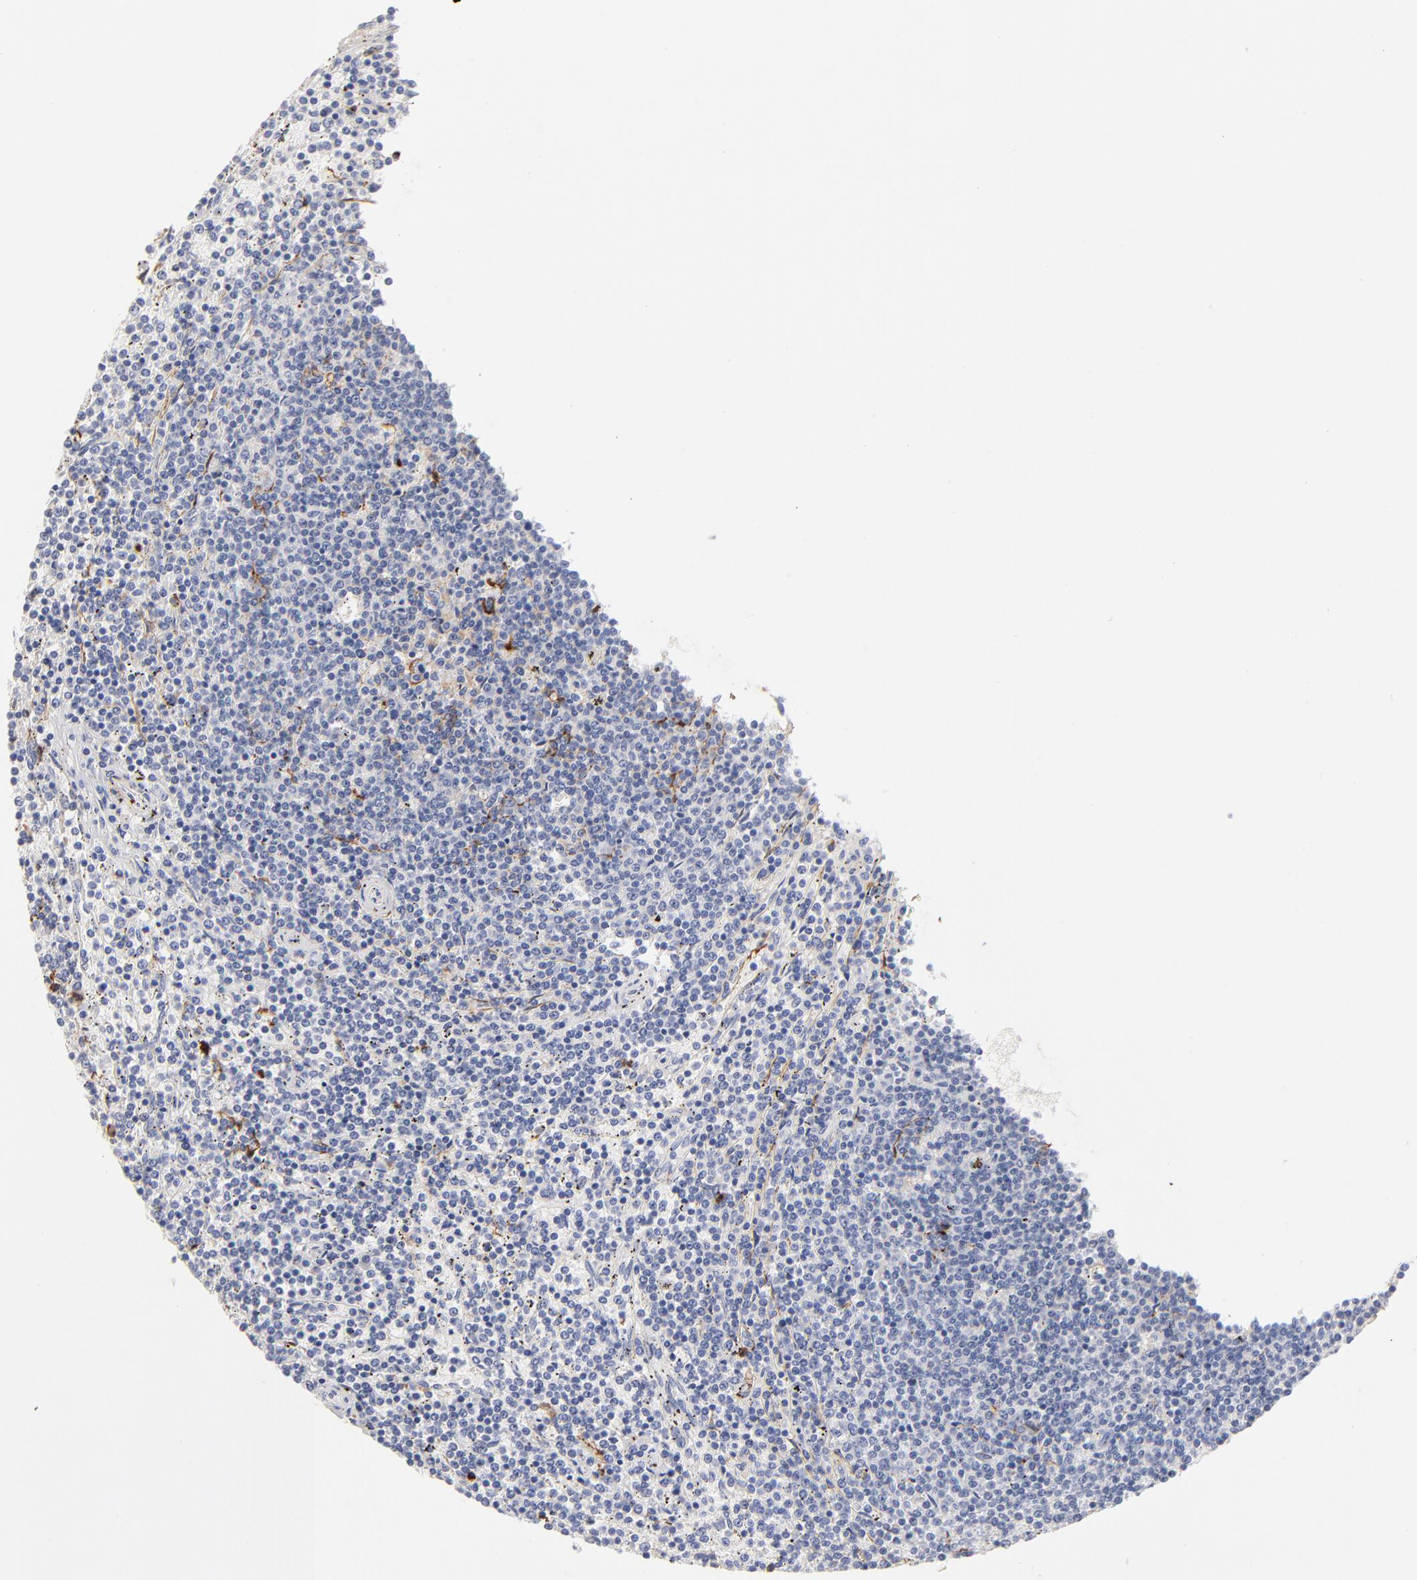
{"staining": {"intensity": "negative", "quantity": "none", "location": "none"}, "tissue": "lymphoma", "cell_type": "Tumor cells", "image_type": "cancer", "snomed": [{"axis": "morphology", "description": "Malignant lymphoma, non-Hodgkin's type, Low grade"}, {"axis": "topography", "description": "Spleen"}], "caption": "Immunohistochemistry (IHC) histopathology image of neoplastic tissue: human lymphoma stained with DAB exhibits no significant protein positivity in tumor cells.", "gene": "APOH", "patient": {"sex": "female", "age": 50}}